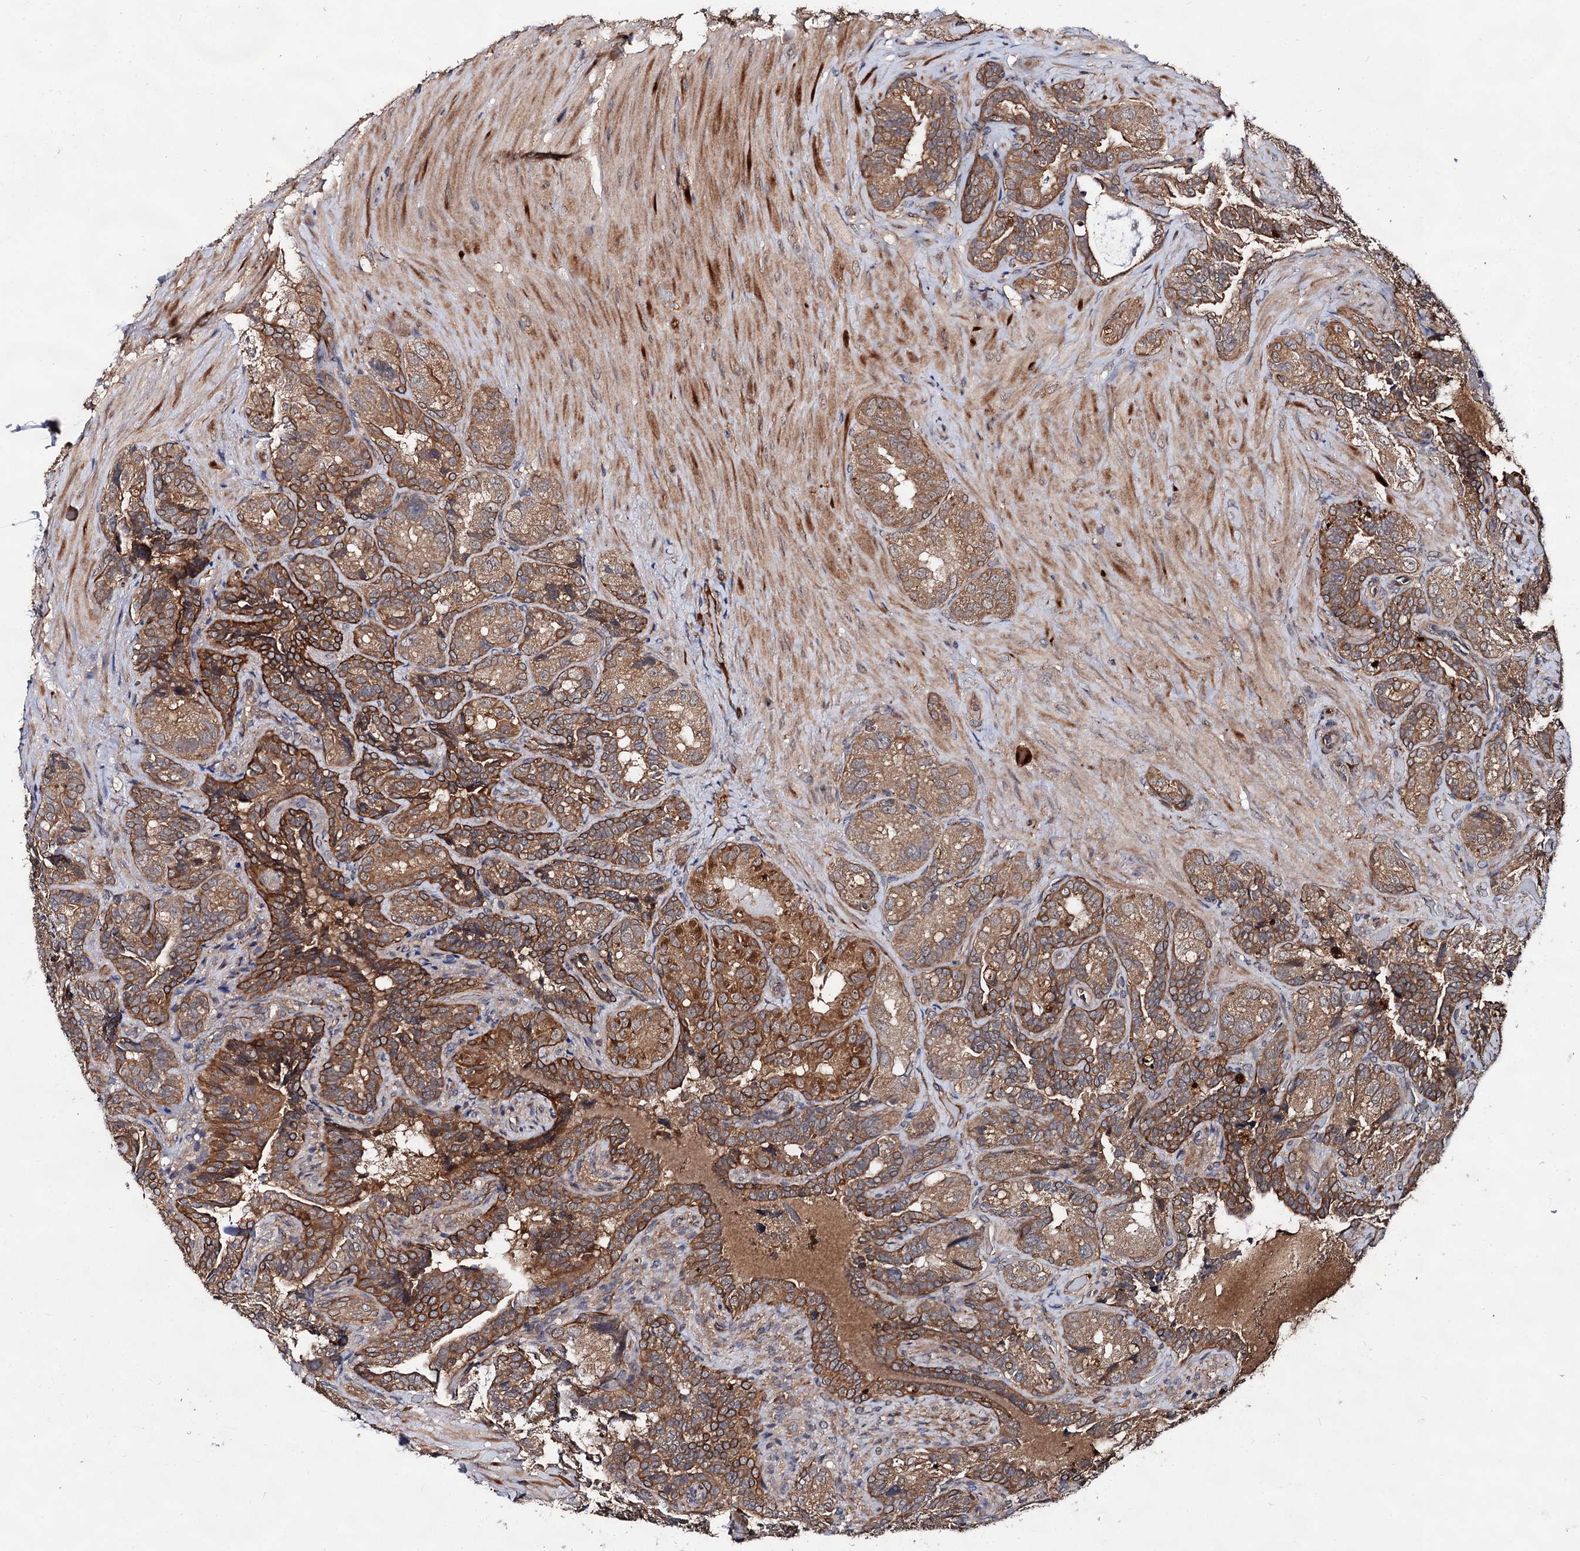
{"staining": {"intensity": "moderate", "quantity": ">75%", "location": "cytoplasmic/membranous"}, "tissue": "seminal vesicle", "cell_type": "Glandular cells", "image_type": "normal", "snomed": [{"axis": "morphology", "description": "Normal tissue, NOS"}, {"axis": "topography", "description": "Seminal veicle"}, {"axis": "topography", "description": "Peripheral nerve tissue"}], "caption": "A photomicrograph of human seminal vesicle stained for a protein reveals moderate cytoplasmic/membranous brown staining in glandular cells.", "gene": "TEX9", "patient": {"sex": "male", "age": 67}}